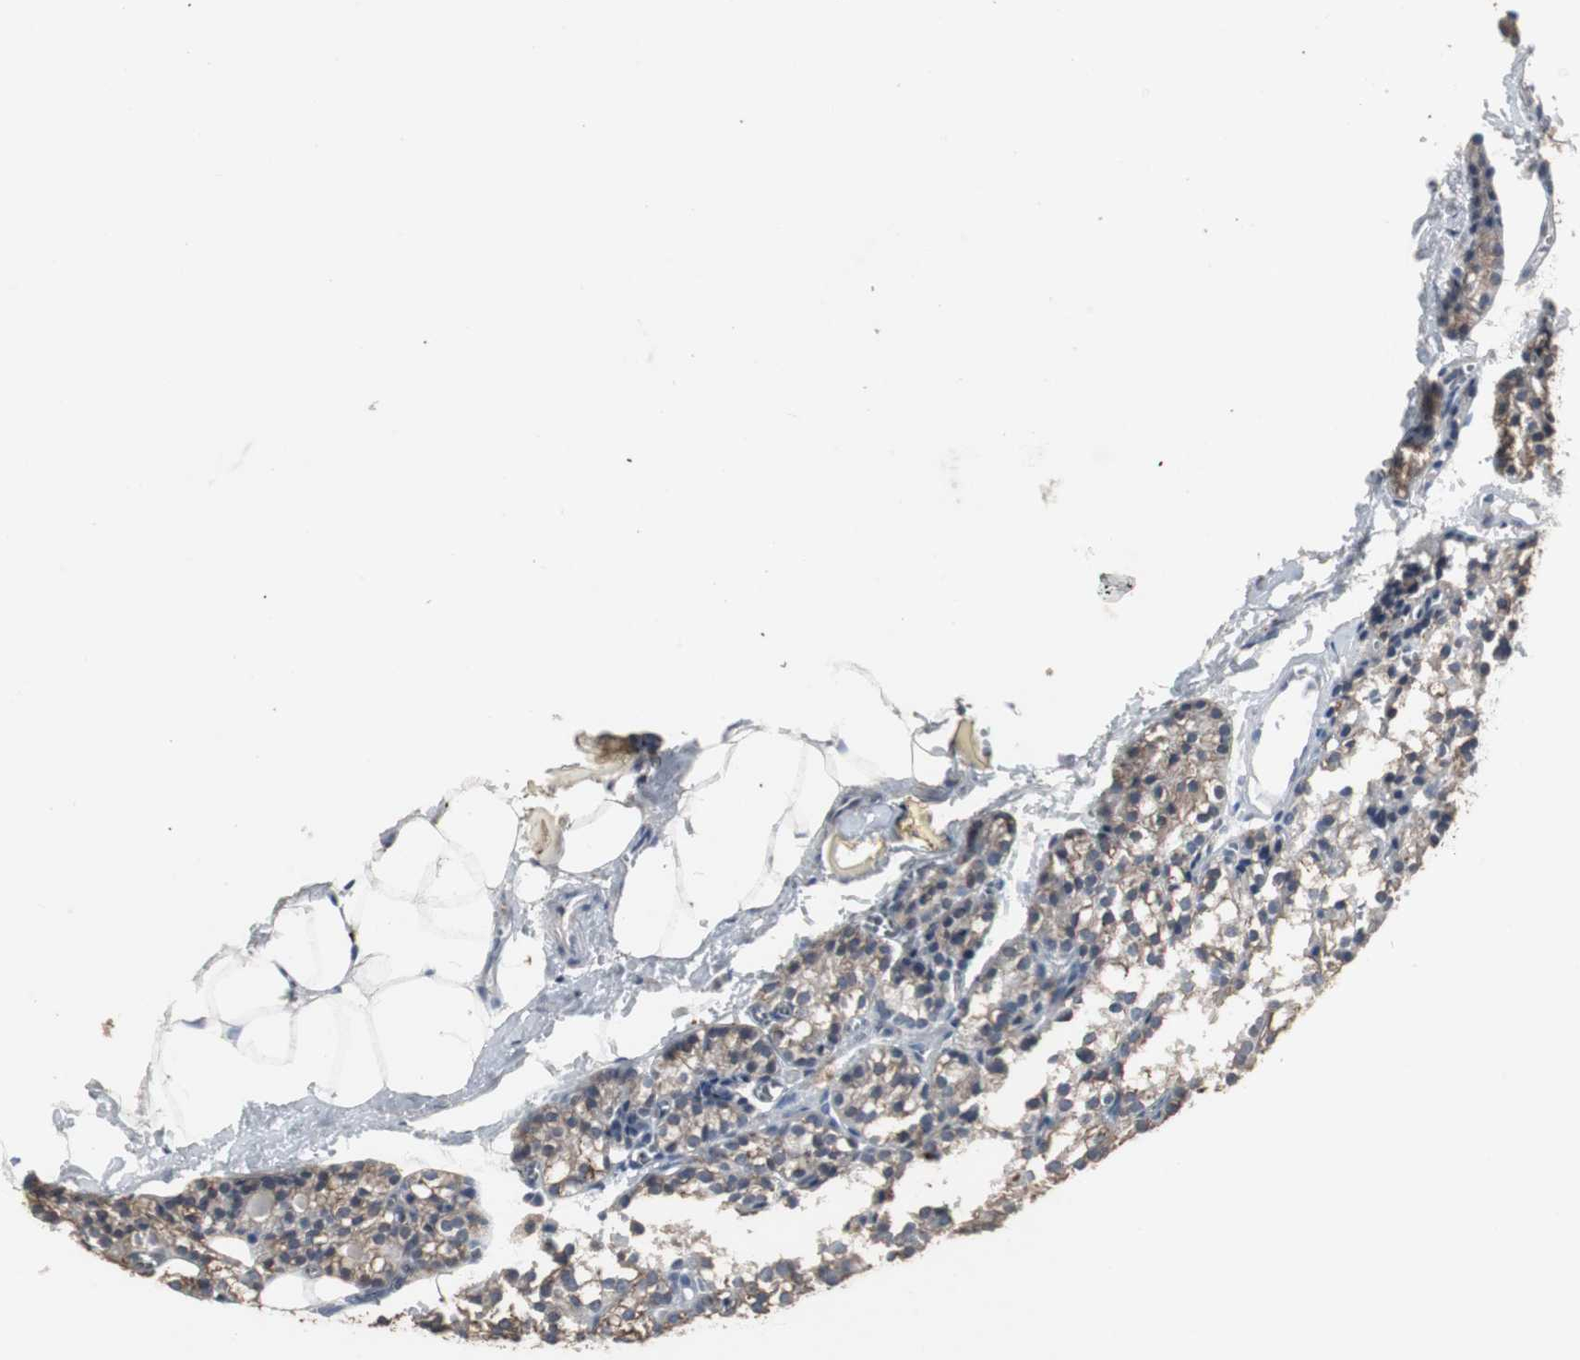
{"staining": {"intensity": "moderate", "quantity": "25%-75%", "location": "cytoplasmic/membranous"}, "tissue": "parathyroid gland", "cell_type": "Glandular cells", "image_type": "normal", "snomed": [{"axis": "morphology", "description": "Normal tissue, NOS"}, {"axis": "topography", "description": "Parathyroid gland"}], "caption": "Immunohistochemical staining of benign human parathyroid gland shows medium levels of moderate cytoplasmic/membranous positivity in approximately 25%-75% of glandular cells. Nuclei are stained in blue.", "gene": "ACAA1", "patient": {"sex": "female", "age": 50}}